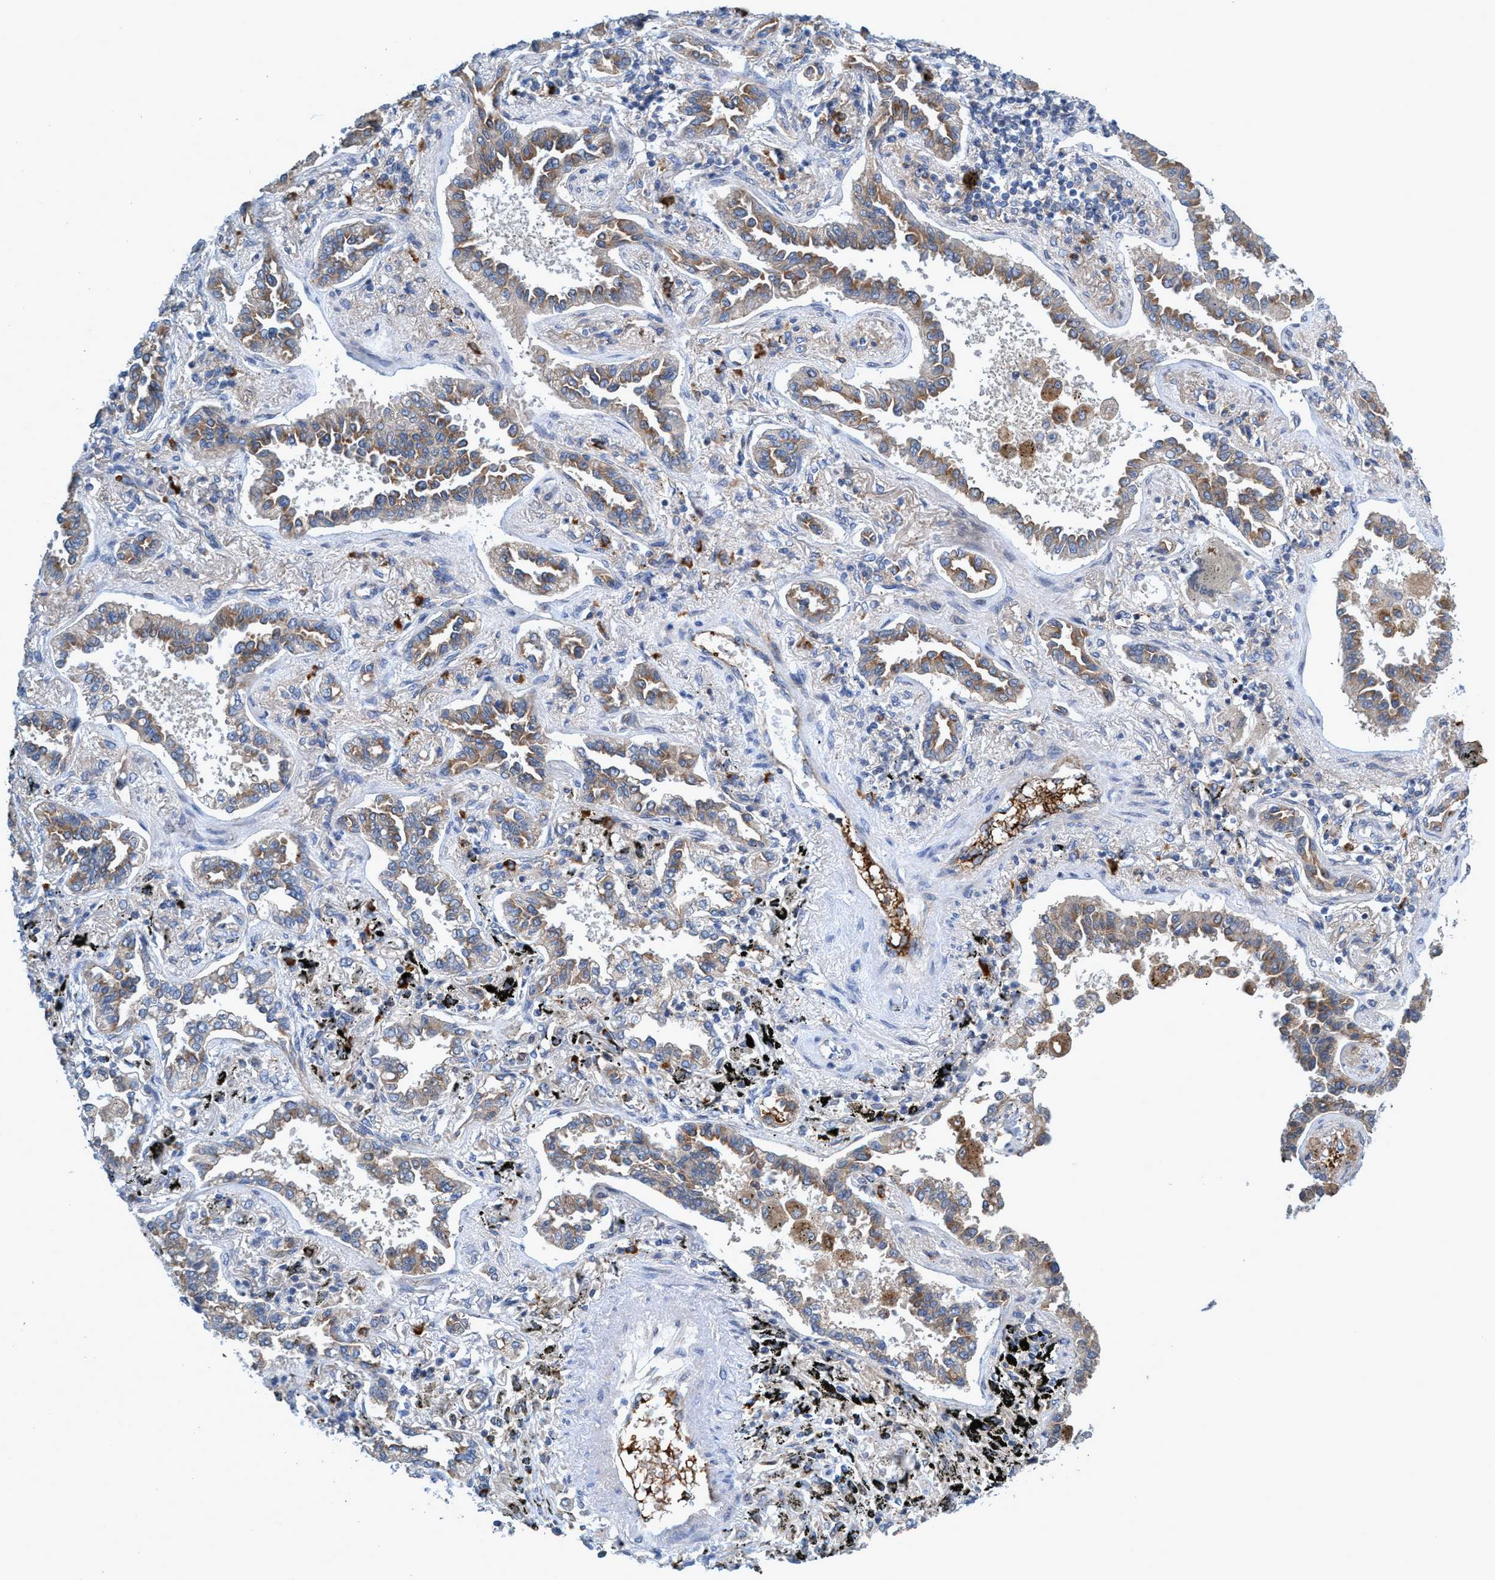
{"staining": {"intensity": "weak", "quantity": ">75%", "location": "cytoplasmic/membranous"}, "tissue": "lung cancer", "cell_type": "Tumor cells", "image_type": "cancer", "snomed": [{"axis": "morphology", "description": "Normal tissue, NOS"}, {"axis": "morphology", "description": "Adenocarcinoma, NOS"}, {"axis": "topography", "description": "Lung"}], "caption": "A brown stain labels weak cytoplasmic/membranous positivity of a protein in adenocarcinoma (lung) tumor cells.", "gene": "TRIM65", "patient": {"sex": "male", "age": 59}}